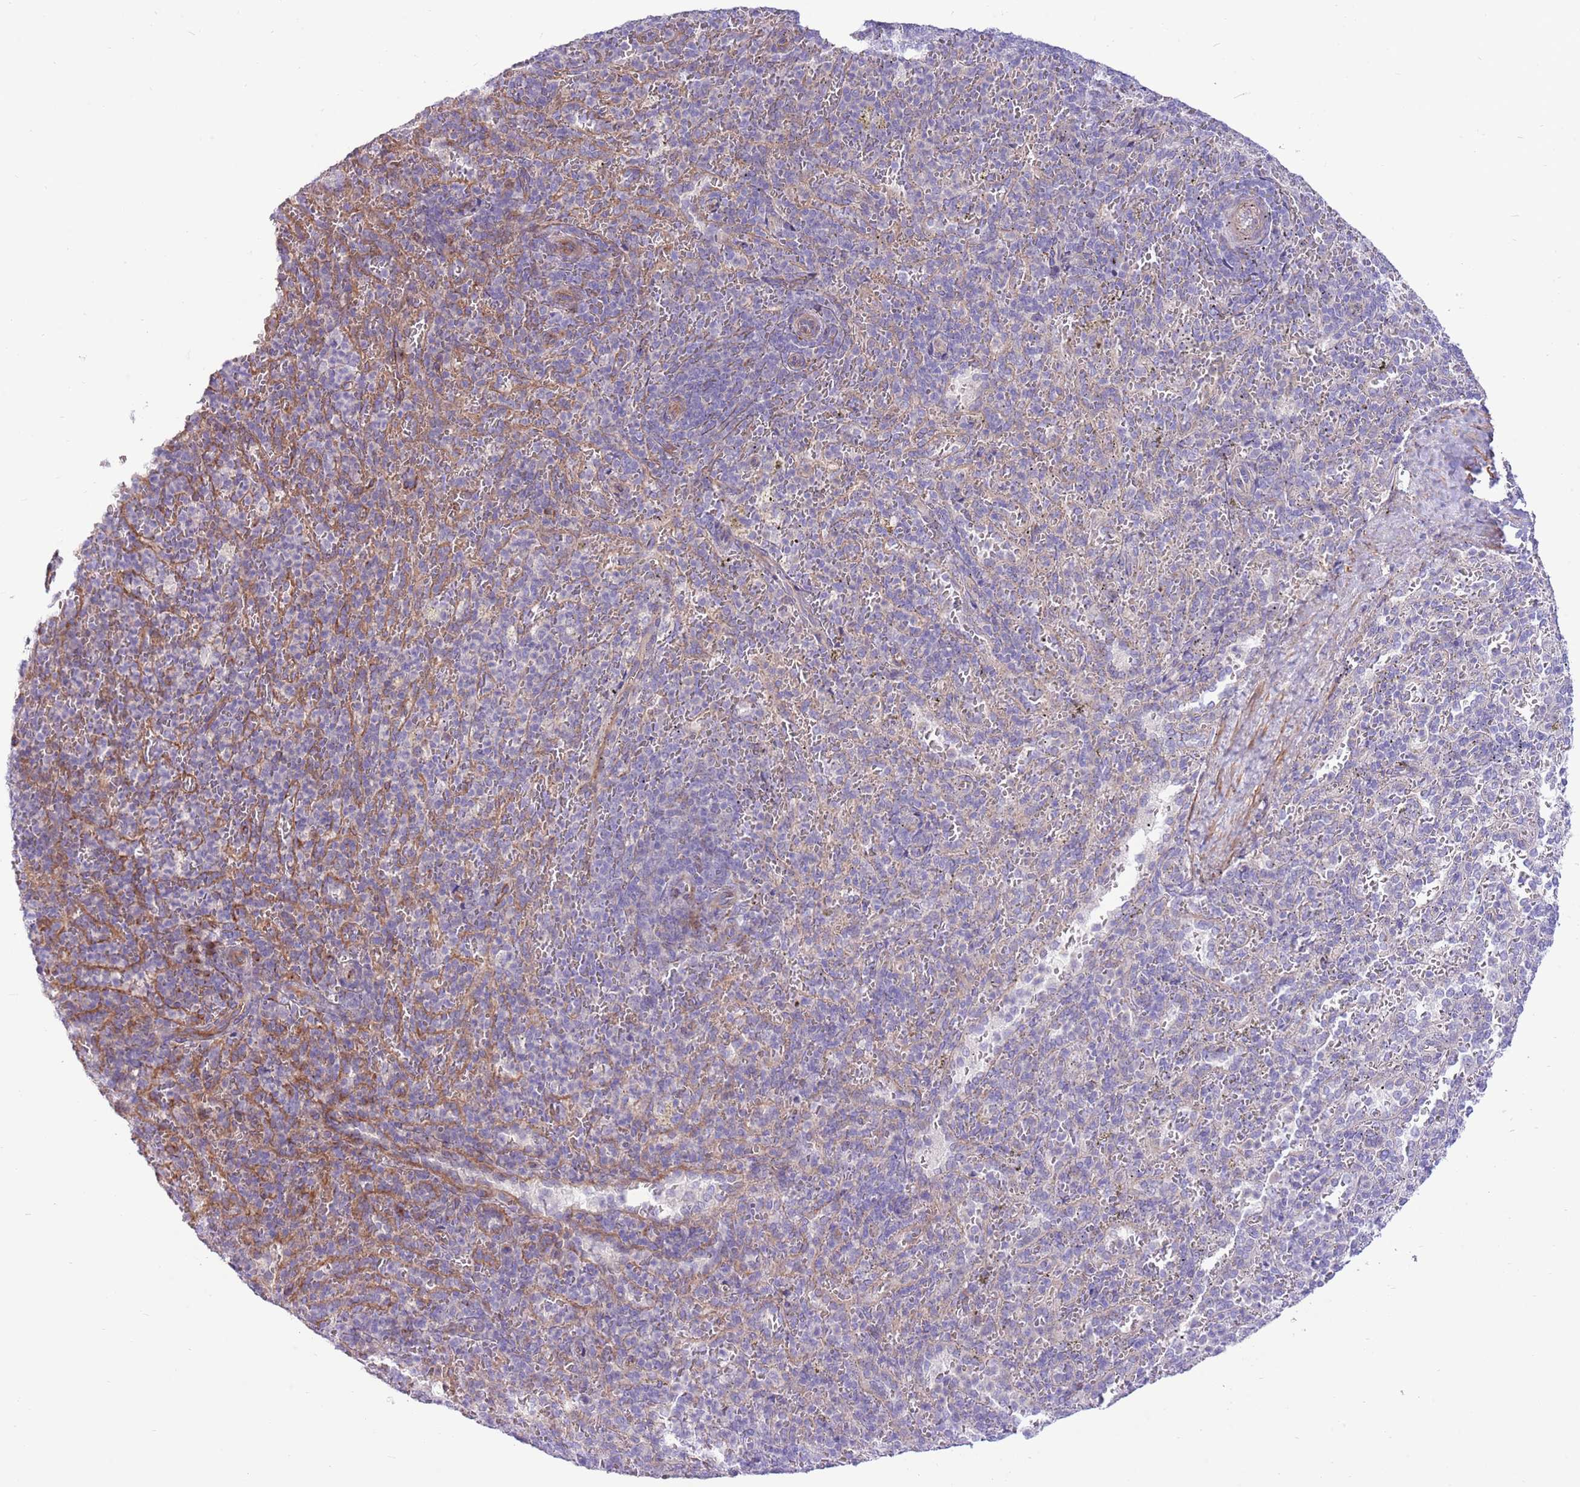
{"staining": {"intensity": "negative", "quantity": "none", "location": "none"}, "tissue": "spleen", "cell_type": "Cells in red pulp", "image_type": "normal", "snomed": [{"axis": "morphology", "description": "Normal tissue, NOS"}, {"axis": "topography", "description": "Spleen"}], "caption": "This is an immunohistochemistry image of unremarkable human spleen. There is no expression in cells in red pulp.", "gene": "ZC4H2", "patient": {"sex": "female", "age": 21}}